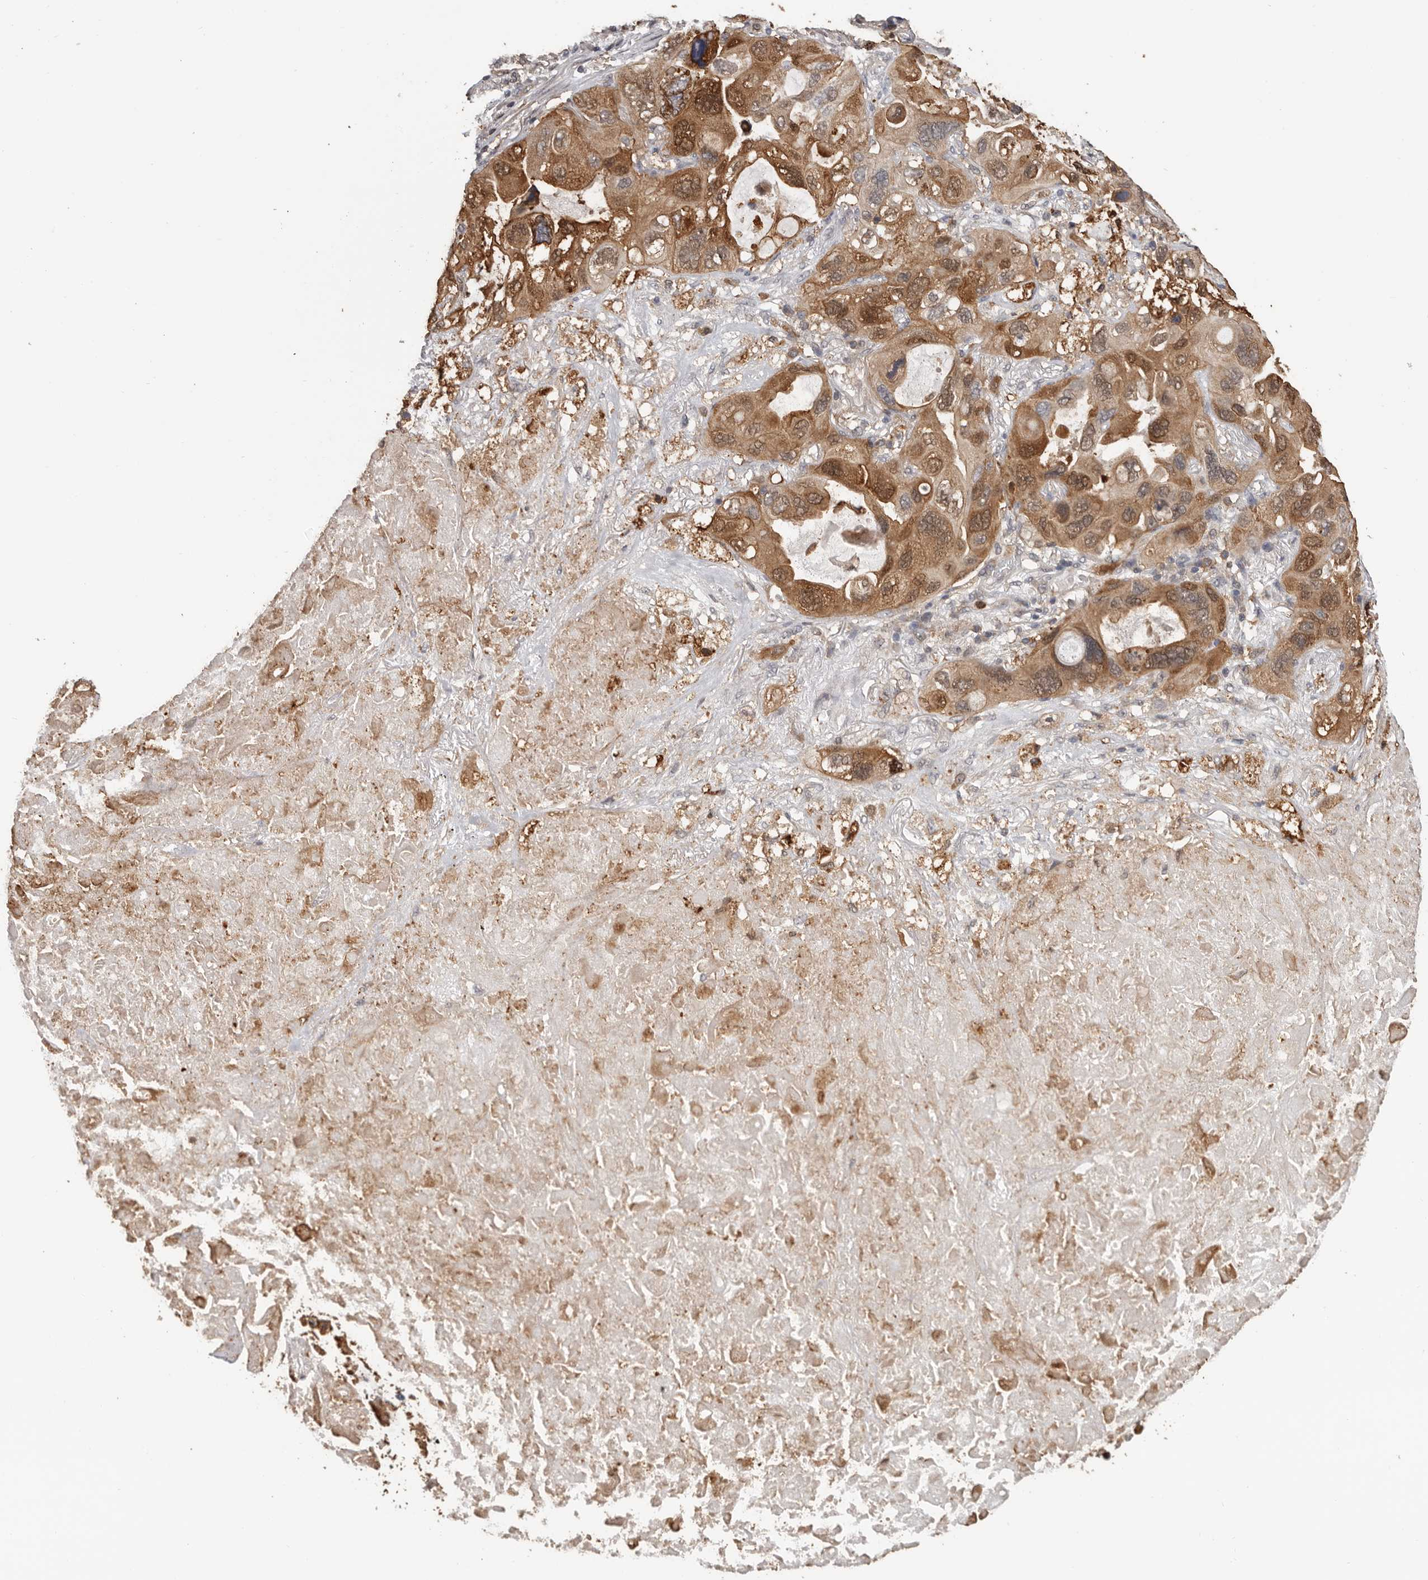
{"staining": {"intensity": "moderate", "quantity": ">75%", "location": "cytoplasmic/membranous,nuclear"}, "tissue": "lung cancer", "cell_type": "Tumor cells", "image_type": "cancer", "snomed": [{"axis": "morphology", "description": "Squamous cell carcinoma, NOS"}, {"axis": "topography", "description": "Lung"}], "caption": "A high-resolution photomicrograph shows IHC staining of lung cancer, which displays moderate cytoplasmic/membranous and nuclear positivity in approximately >75% of tumor cells. Nuclei are stained in blue.", "gene": "PRR12", "patient": {"sex": "female", "age": 73}}